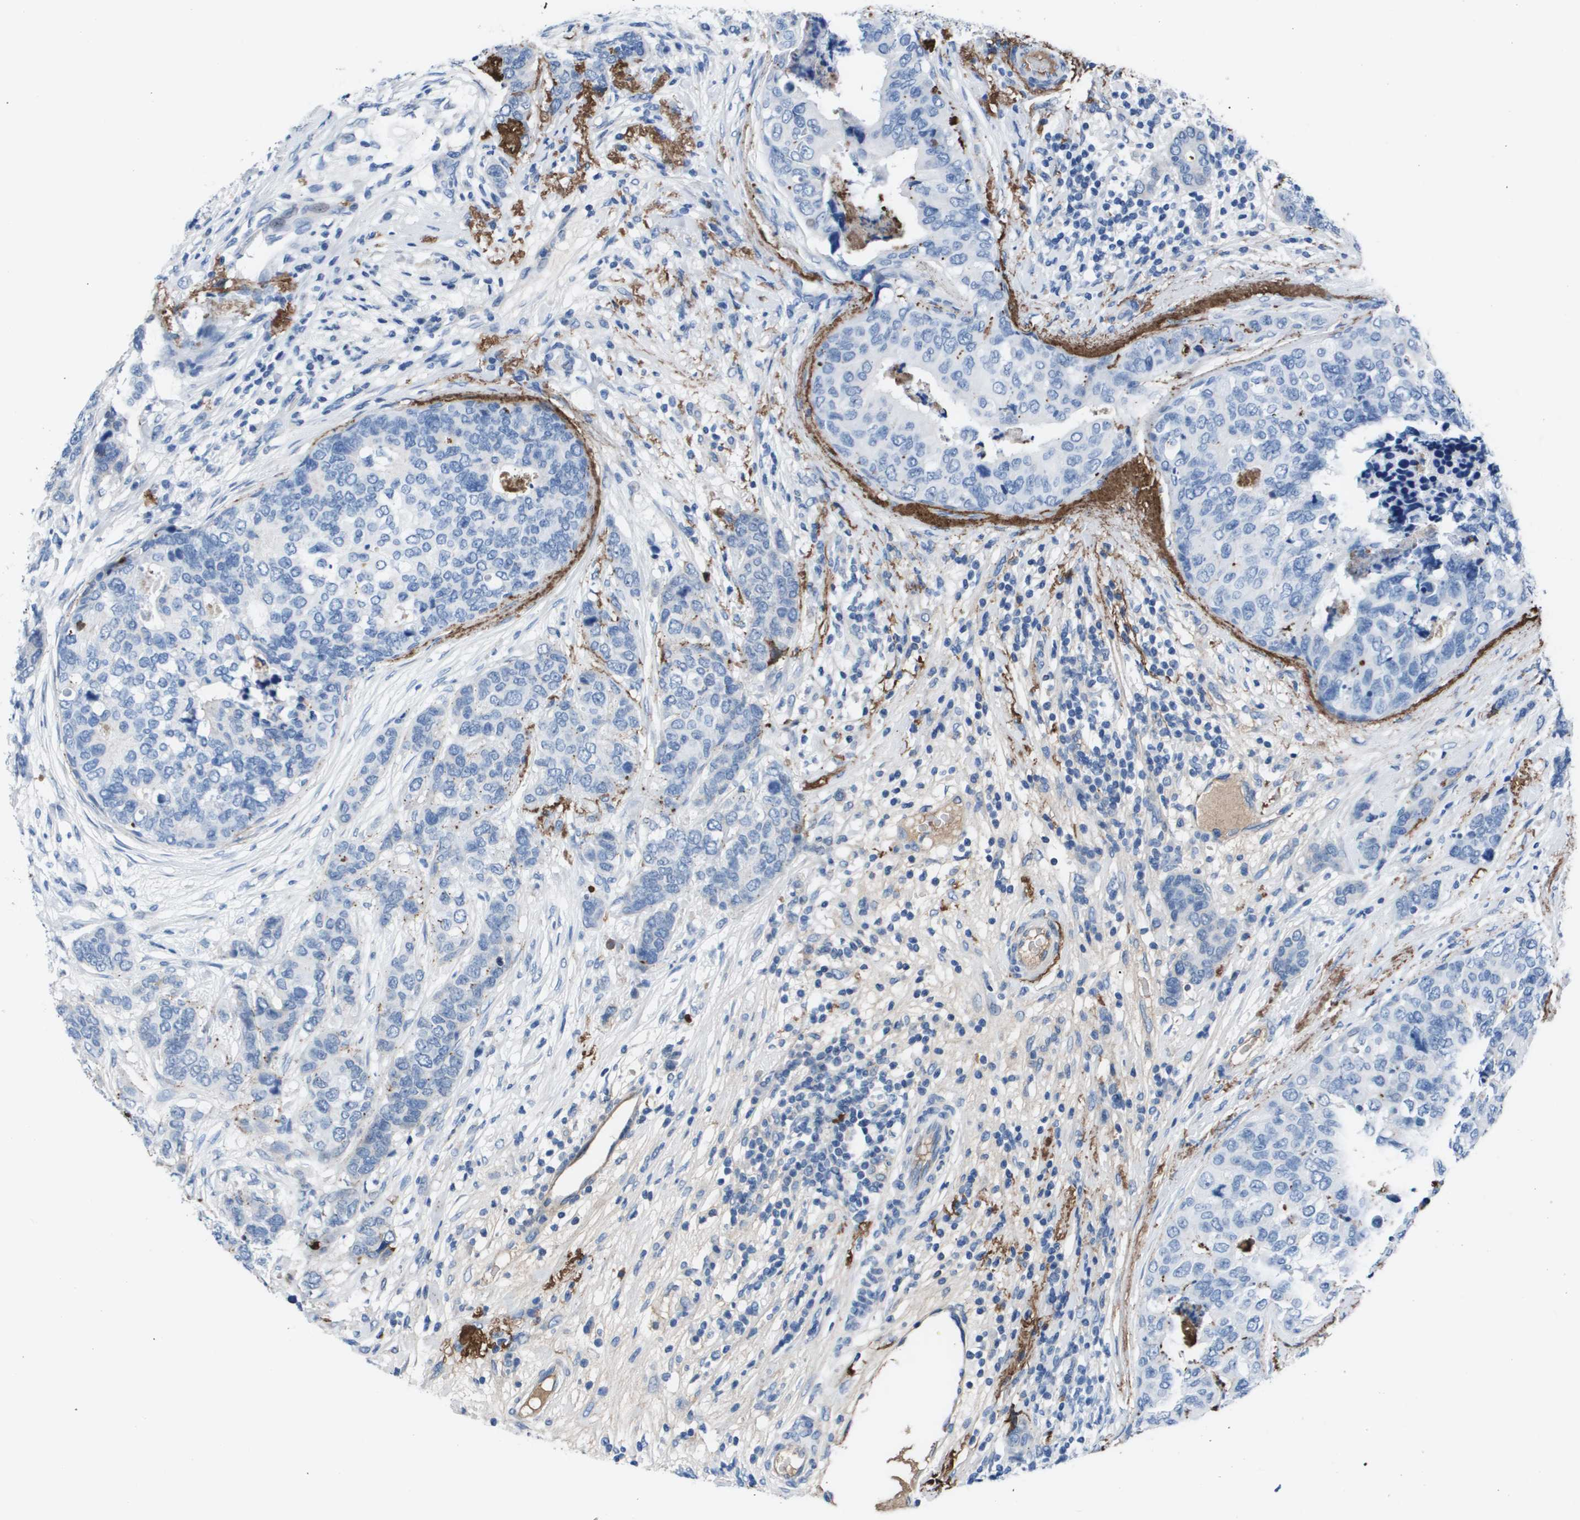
{"staining": {"intensity": "negative", "quantity": "none", "location": "none"}, "tissue": "breast cancer", "cell_type": "Tumor cells", "image_type": "cancer", "snomed": [{"axis": "morphology", "description": "Lobular carcinoma"}, {"axis": "topography", "description": "Breast"}], "caption": "DAB immunohistochemical staining of lobular carcinoma (breast) reveals no significant positivity in tumor cells.", "gene": "VTN", "patient": {"sex": "female", "age": 59}}